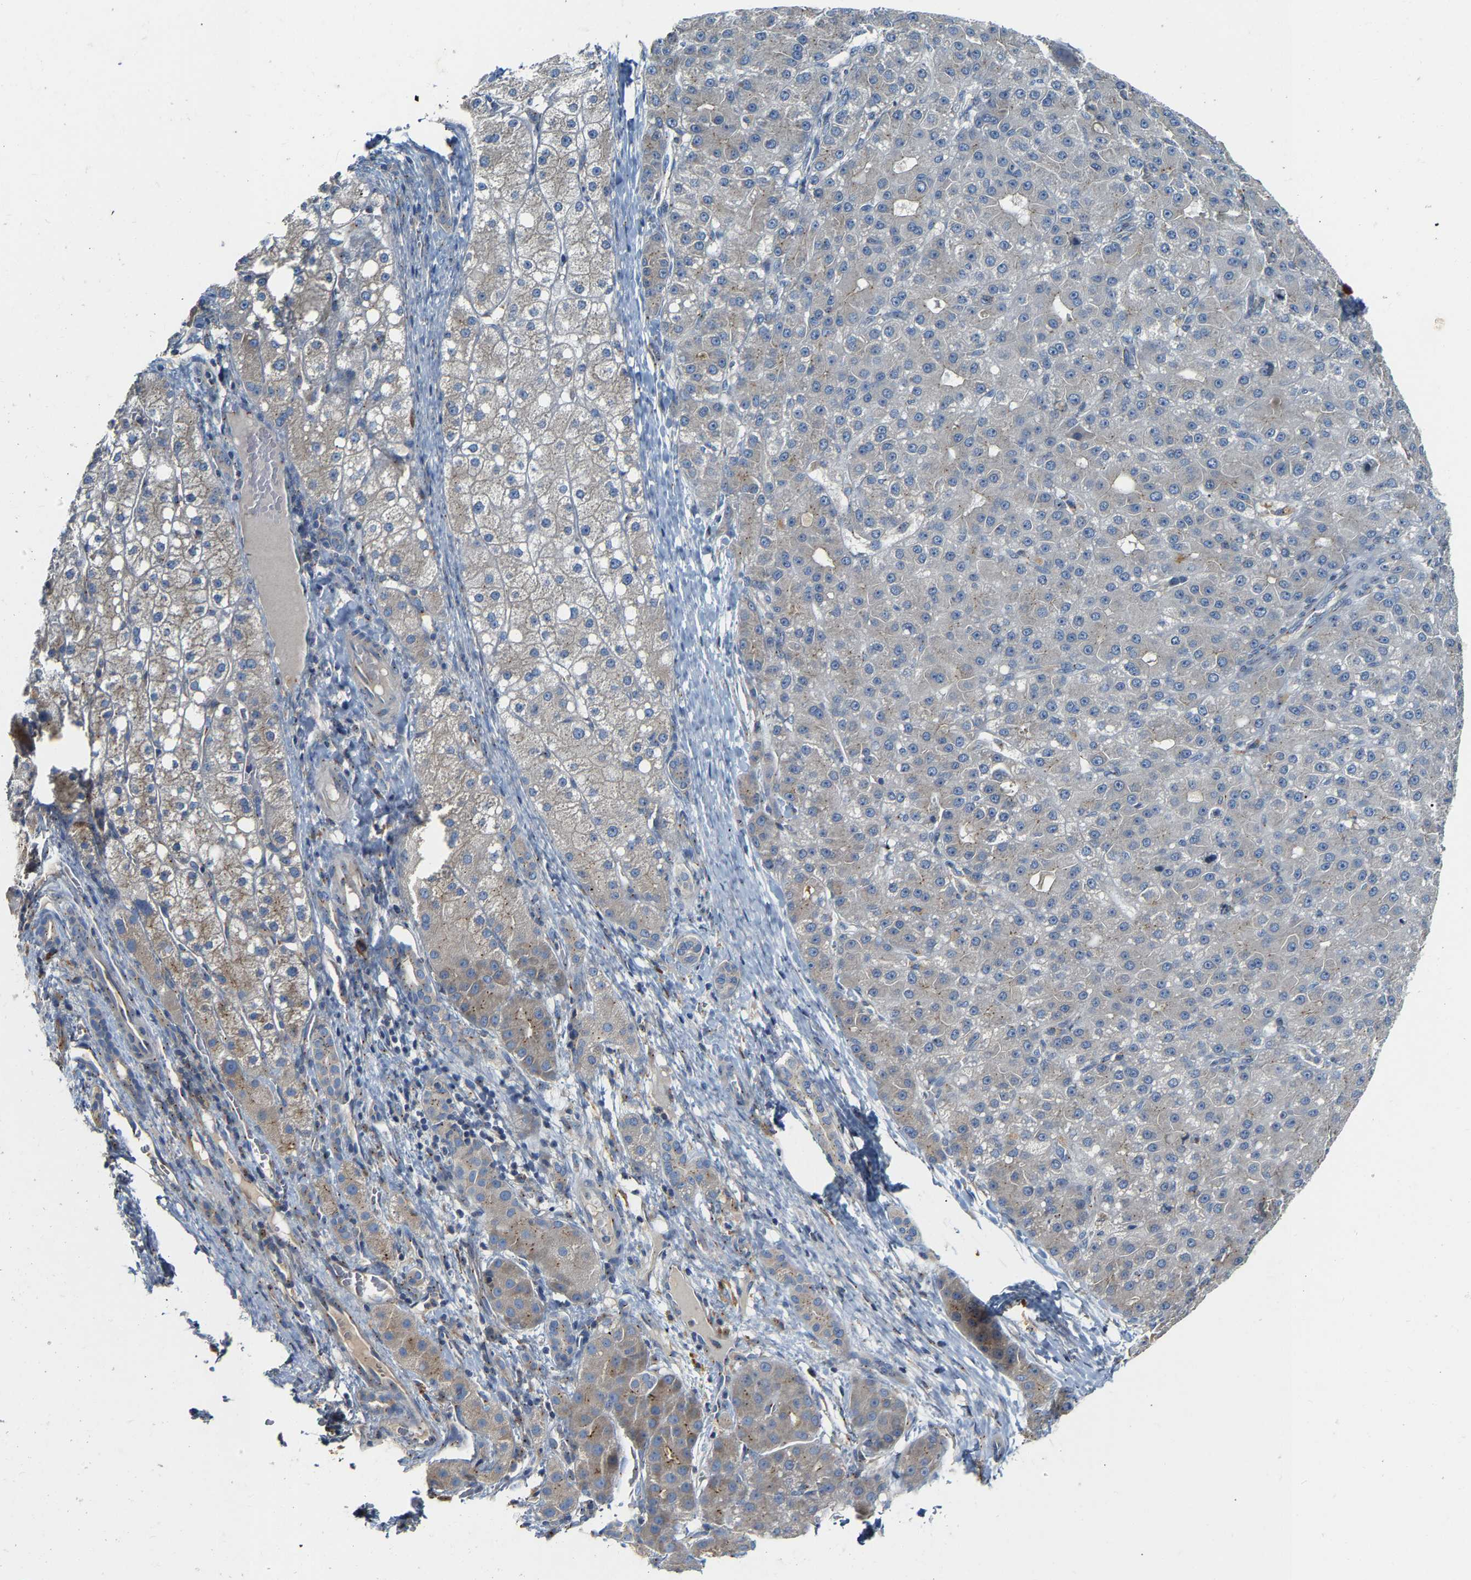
{"staining": {"intensity": "weak", "quantity": "<25%", "location": "cytoplasmic/membranous"}, "tissue": "liver cancer", "cell_type": "Tumor cells", "image_type": "cancer", "snomed": [{"axis": "morphology", "description": "Carcinoma, Hepatocellular, NOS"}, {"axis": "topography", "description": "Liver"}], "caption": "High power microscopy image of an immunohistochemistry image of liver hepatocellular carcinoma, revealing no significant positivity in tumor cells. Brightfield microscopy of immunohistochemistry (IHC) stained with DAB (3,3'-diaminobenzidine) (brown) and hematoxylin (blue), captured at high magnification.", "gene": "PCNT", "patient": {"sex": "male", "age": 67}}